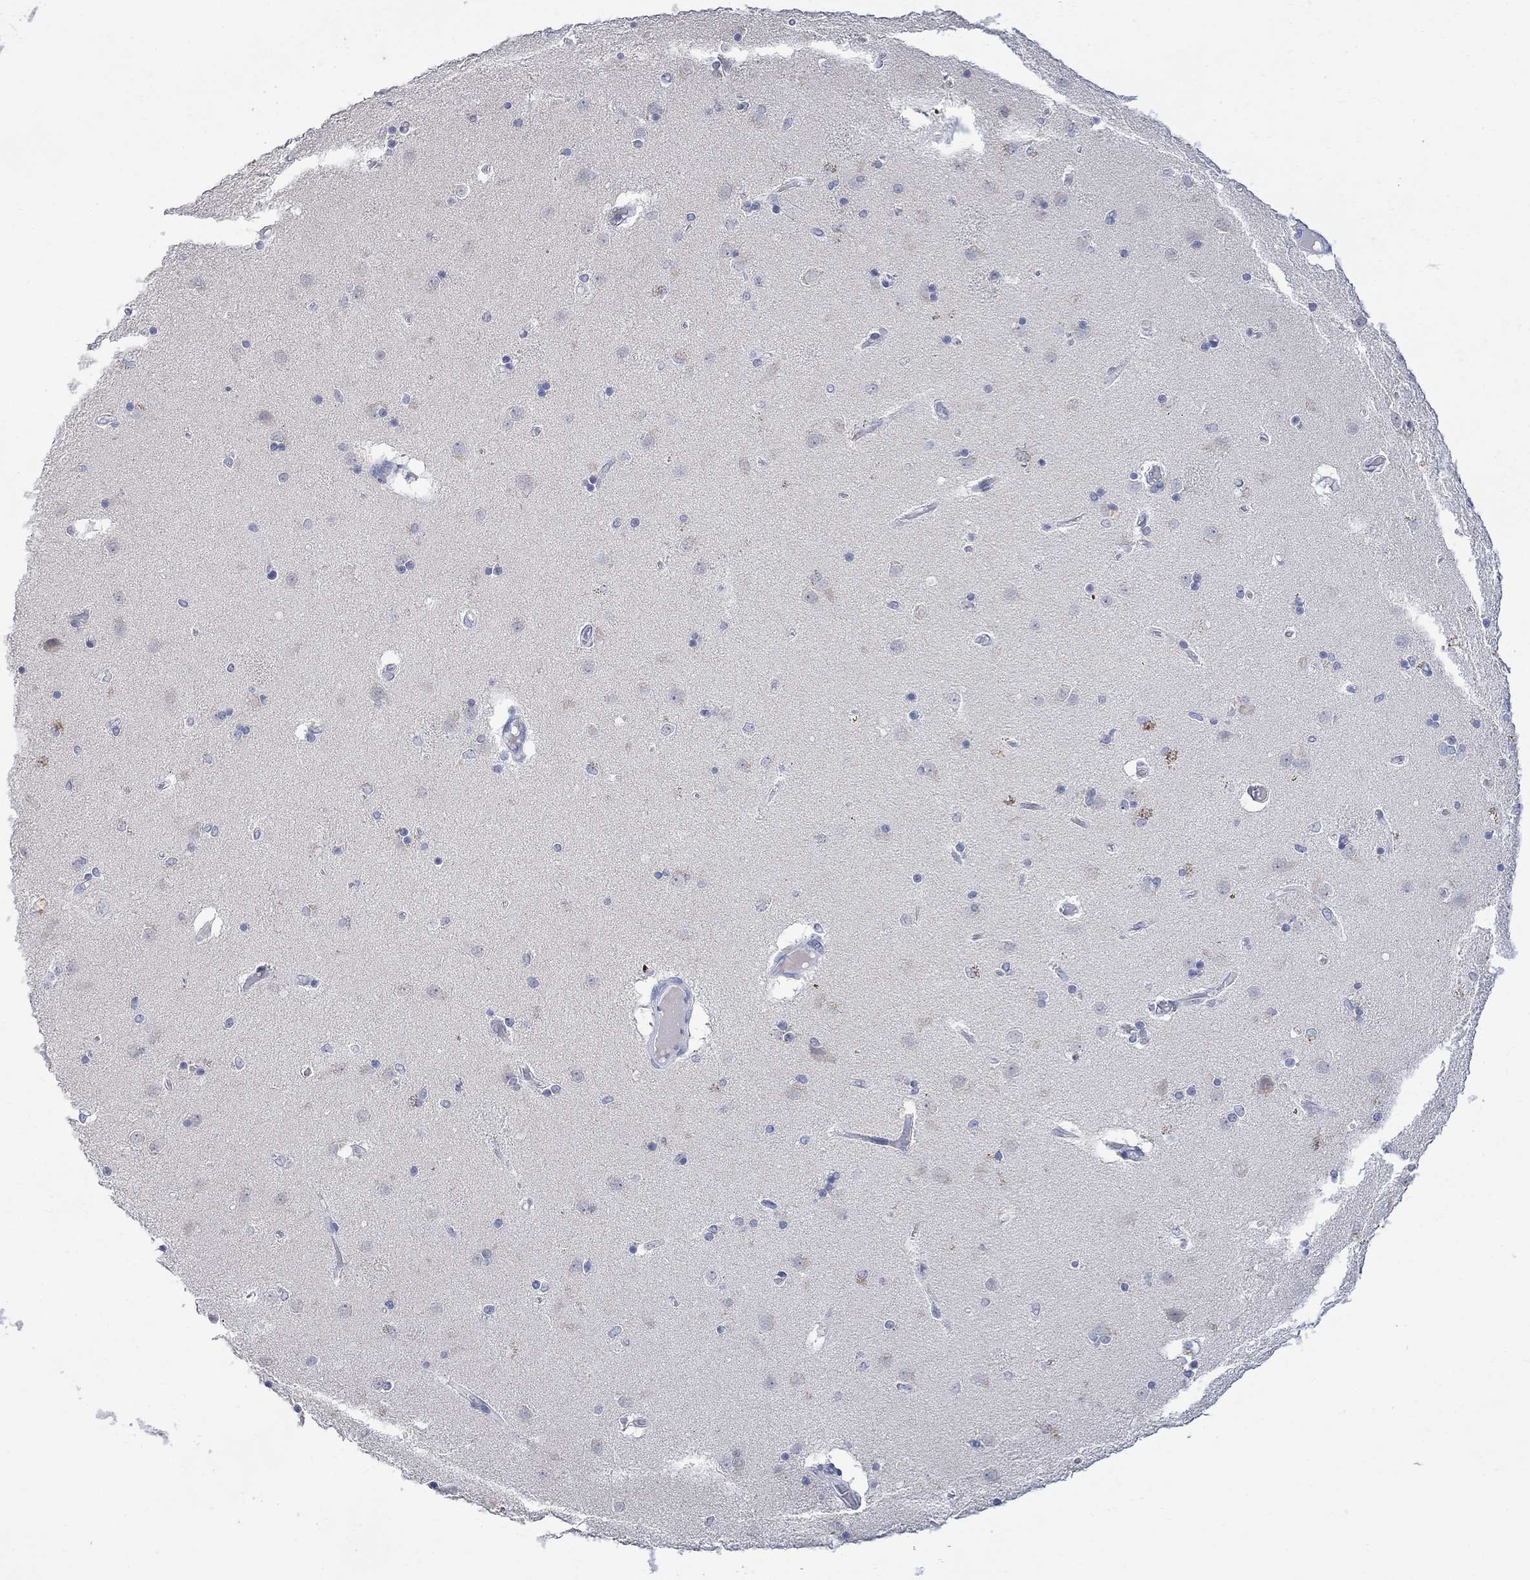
{"staining": {"intensity": "negative", "quantity": "none", "location": "none"}, "tissue": "caudate", "cell_type": "Glial cells", "image_type": "normal", "snomed": [{"axis": "morphology", "description": "Normal tissue, NOS"}, {"axis": "topography", "description": "Lateral ventricle wall"}], "caption": "Immunohistochemistry of benign human caudate displays no staining in glial cells. (DAB (3,3'-diaminobenzidine) IHC visualized using brightfield microscopy, high magnification).", "gene": "FBP2", "patient": {"sex": "male", "age": 54}}